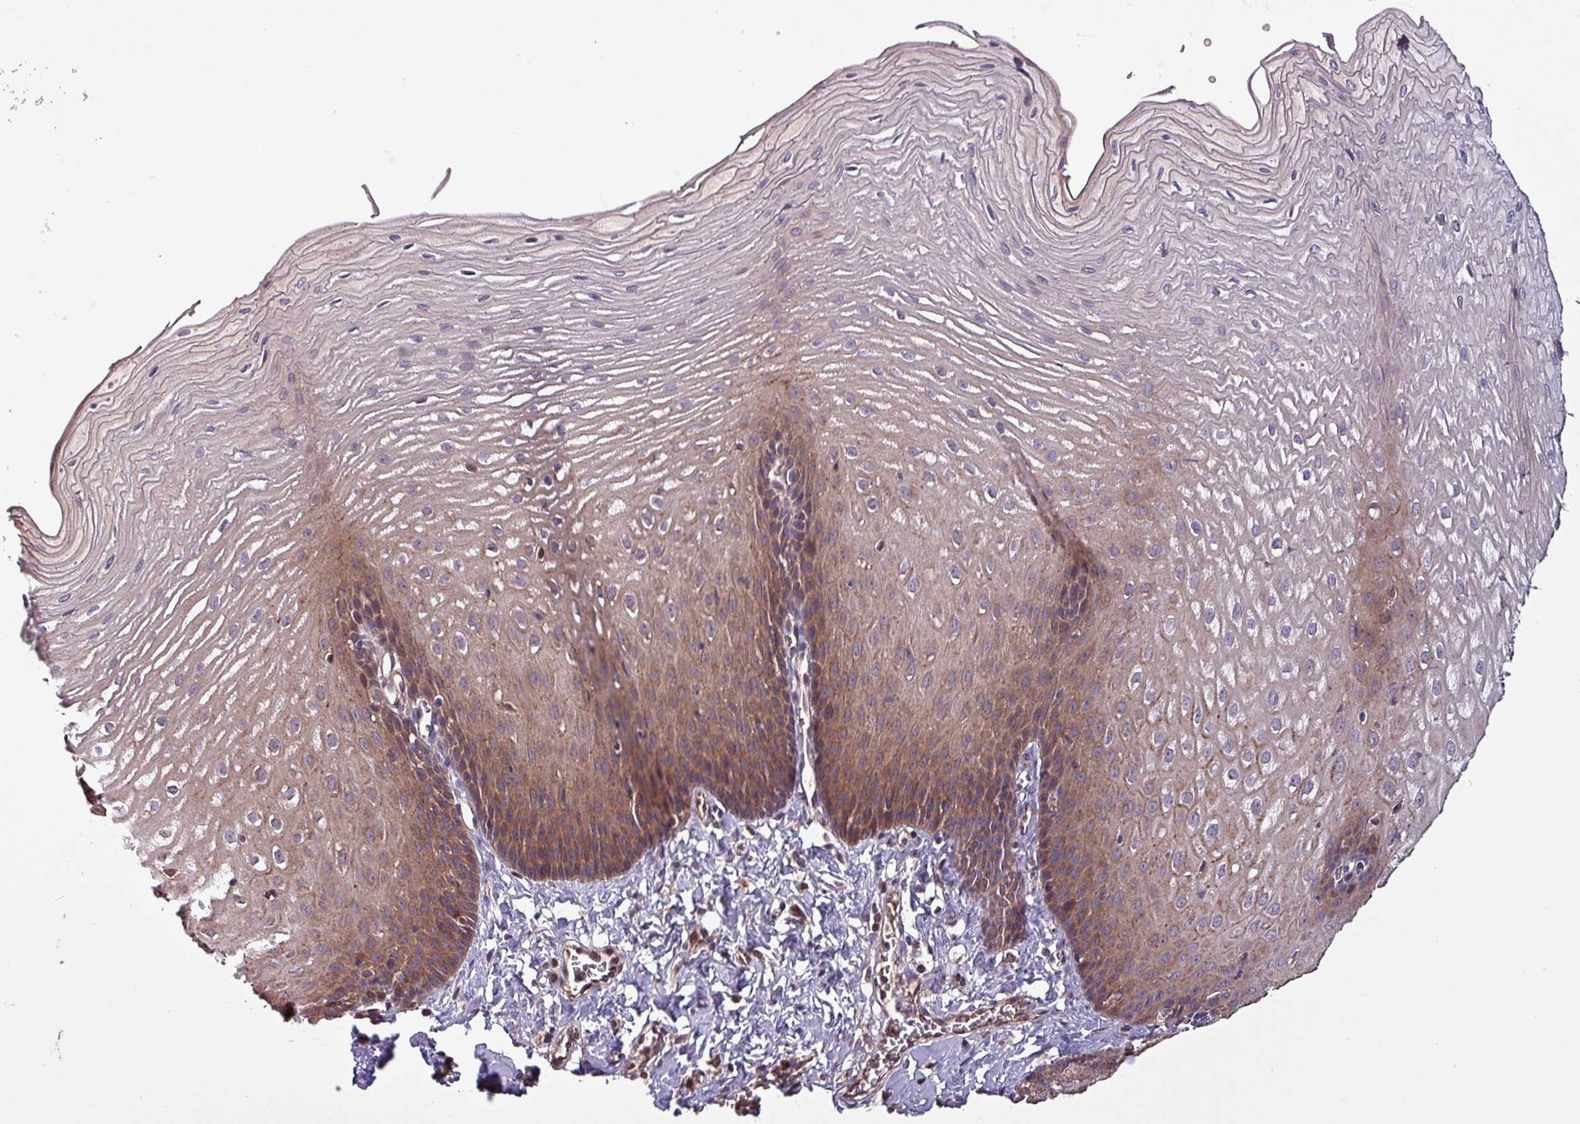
{"staining": {"intensity": "moderate", "quantity": ">75%", "location": "cytoplasmic/membranous"}, "tissue": "esophagus", "cell_type": "Squamous epithelial cells", "image_type": "normal", "snomed": [{"axis": "morphology", "description": "Normal tissue, NOS"}, {"axis": "topography", "description": "Esophagus"}], "caption": "Immunohistochemical staining of normal human esophagus exhibits >75% levels of moderate cytoplasmic/membranous protein staining in approximately >75% of squamous epithelial cells. (Brightfield microscopy of DAB IHC at high magnification).", "gene": "PAFAH1B2", "patient": {"sex": "male", "age": 70}}